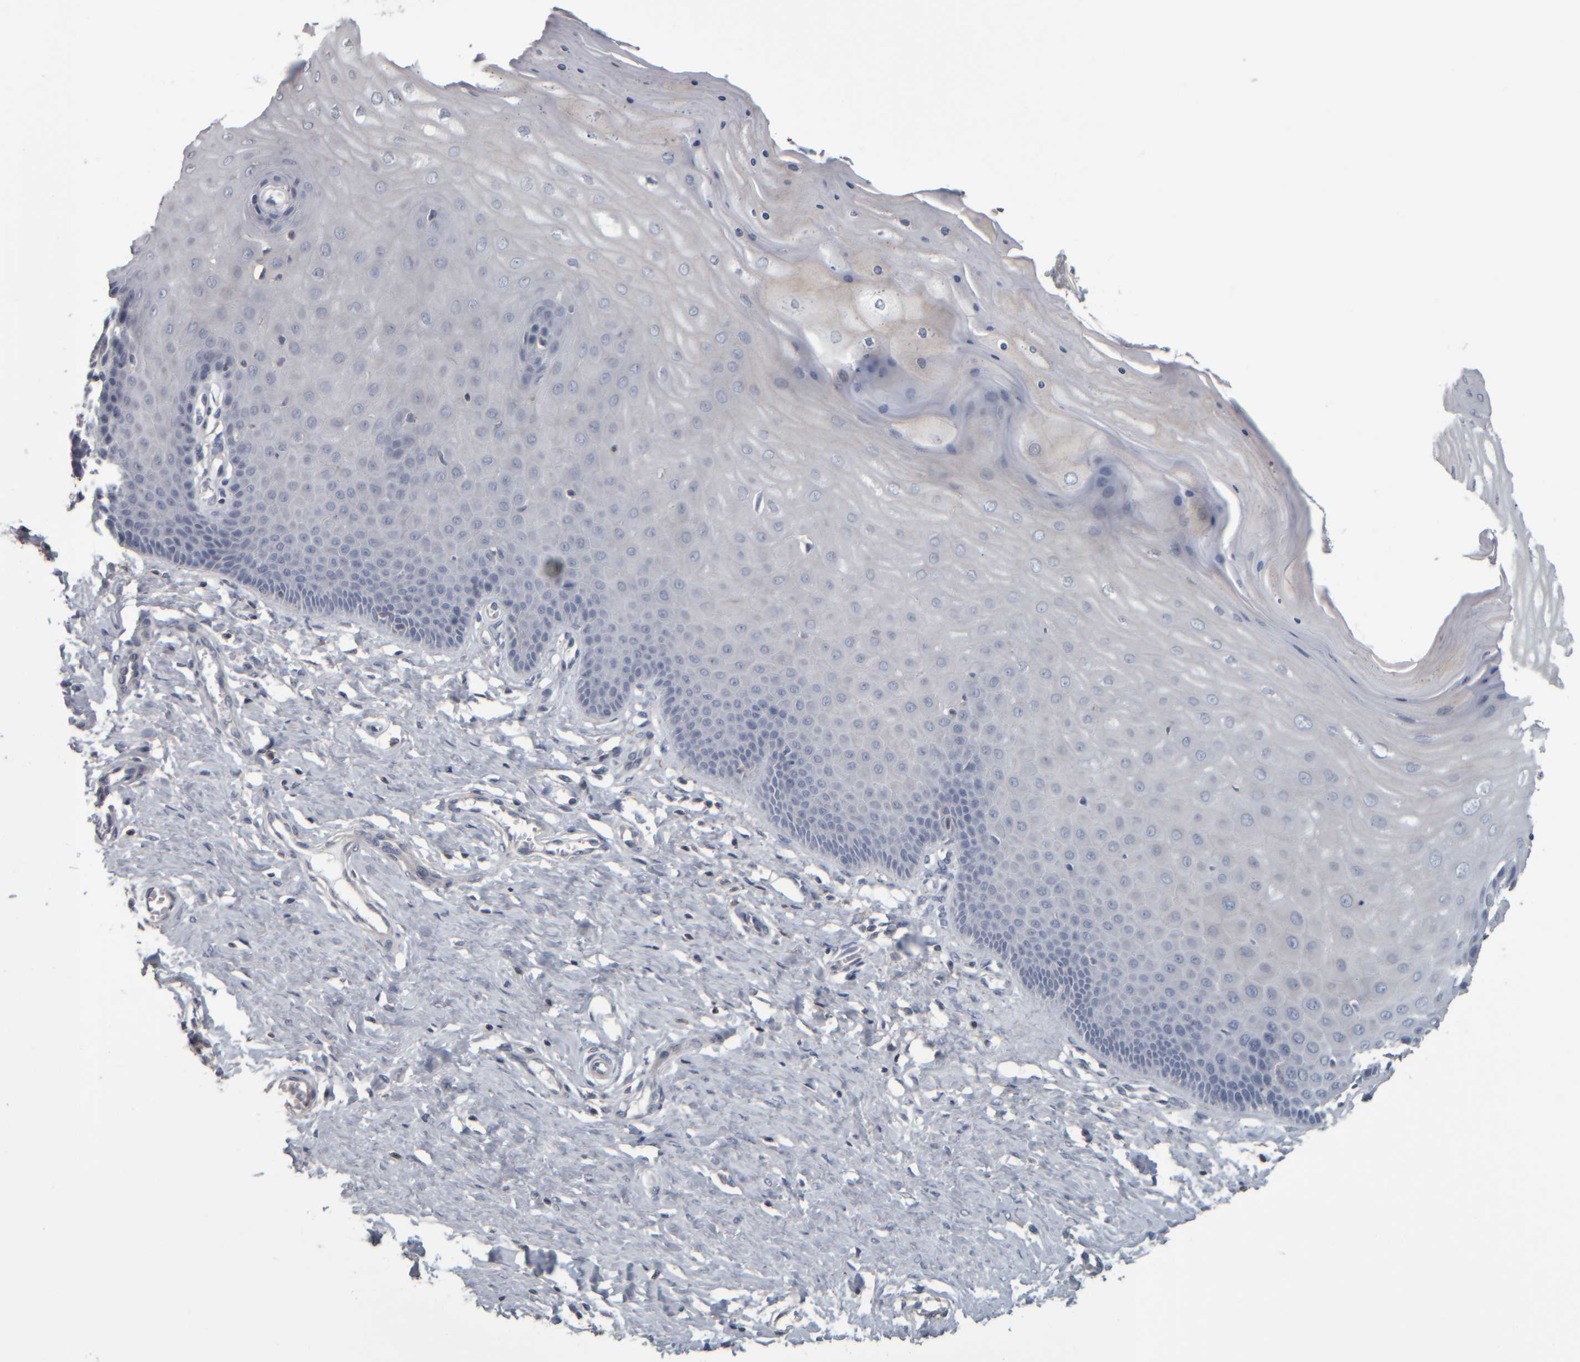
{"staining": {"intensity": "negative", "quantity": "none", "location": "none"}, "tissue": "cervix", "cell_type": "Glandular cells", "image_type": "normal", "snomed": [{"axis": "morphology", "description": "Normal tissue, NOS"}, {"axis": "topography", "description": "Cervix"}], "caption": "DAB (3,3'-diaminobenzidine) immunohistochemical staining of benign human cervix reveals no significant positivity in glandular cells.", "gene": "CAVIN4", "patient": {"sex": "female", "age": 55}}